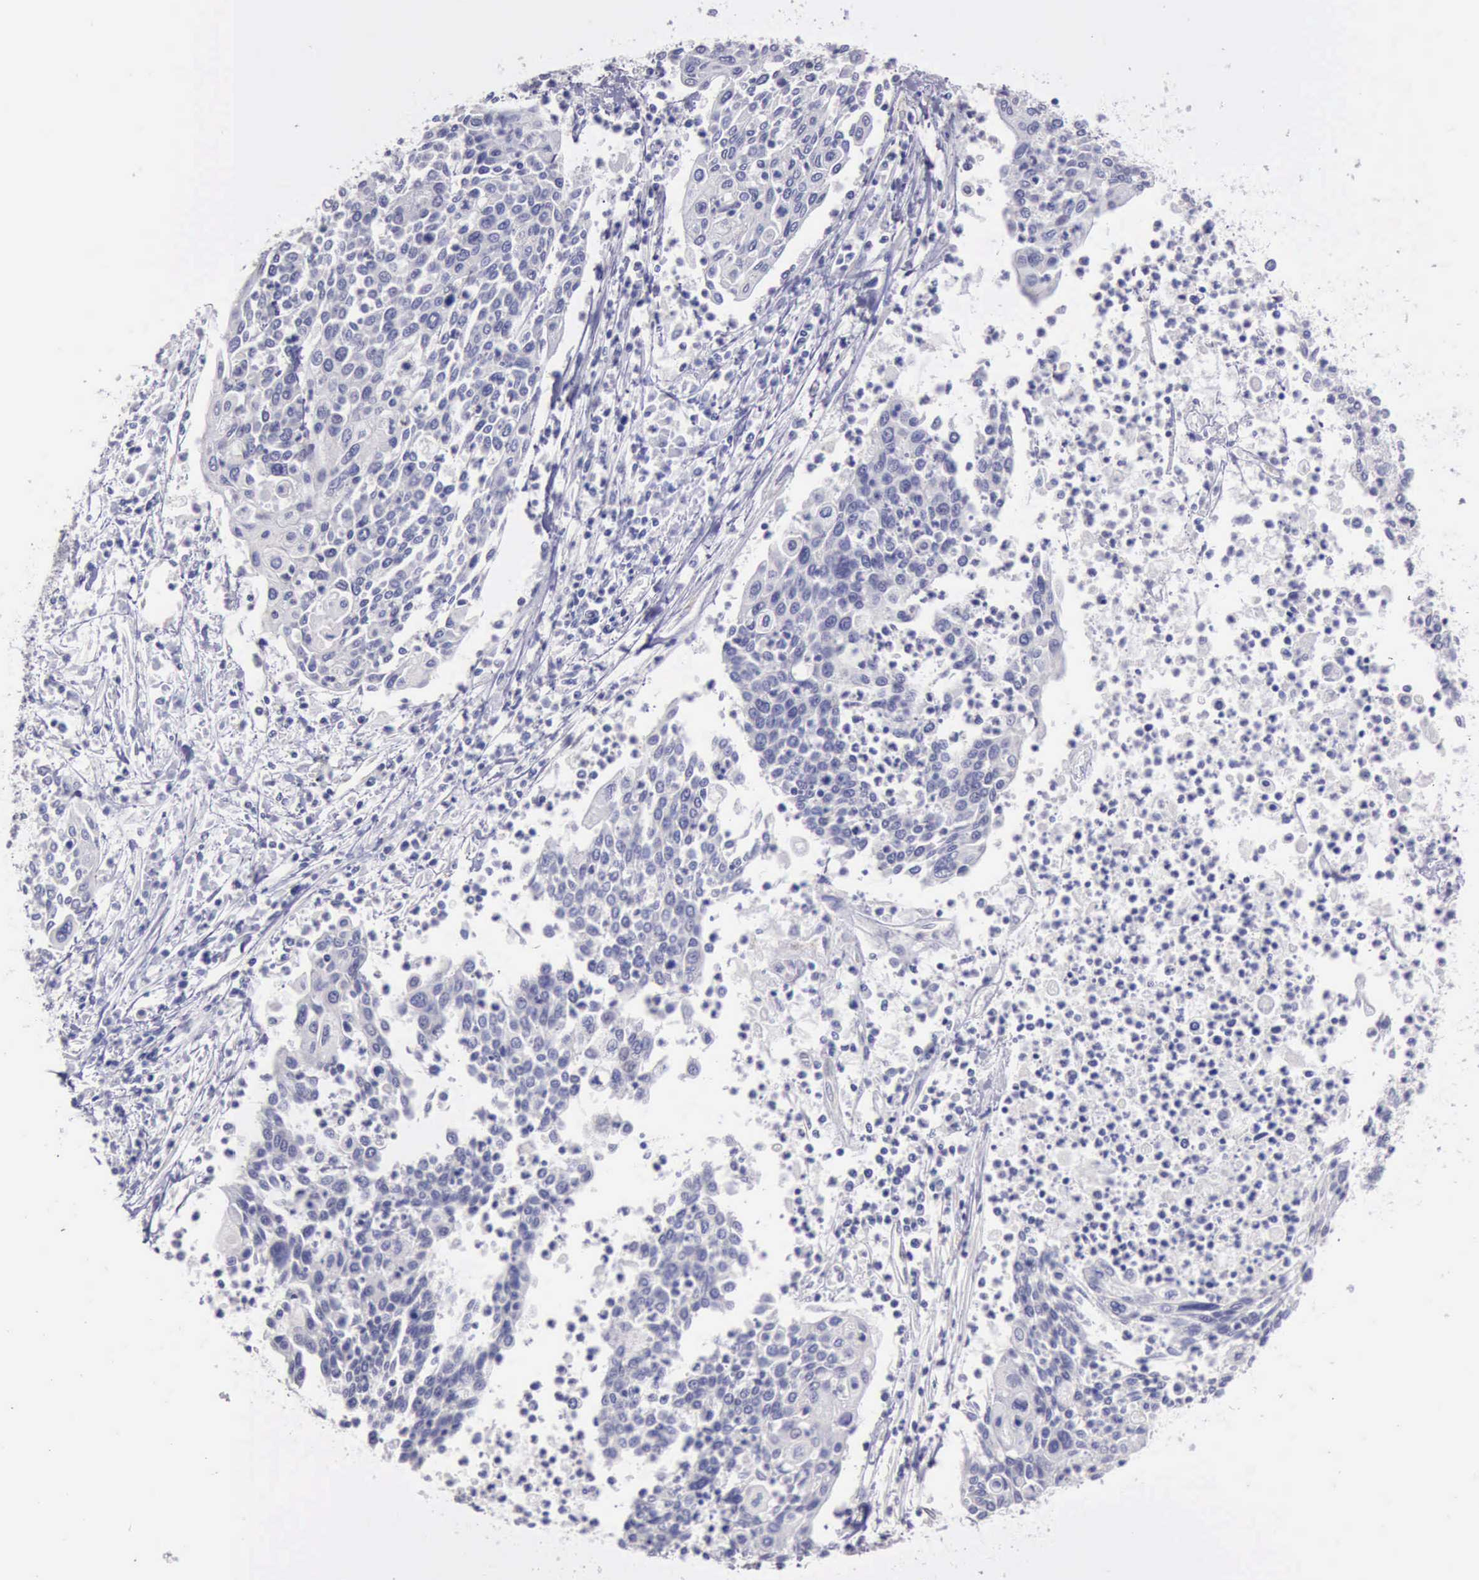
{"staining": {"intensity": "negative", "quantity": "none", "location": "none"}, "tissue": "cervical cancer", "cell_type": "Tumor cells", "image_type": "cancer", "snomed": [{"axis": "morphology", "description": "Squamous cell carcinoma, NOS"}, {"axis": "topography", "description": "Cervix"}], "caption": "Photomicrograph shows no protein positivity in tumor cells of cervical squamous cell carcinoma tissue.", "gene": "KCND1", "patient": {"sex": "female", "age": 40}}